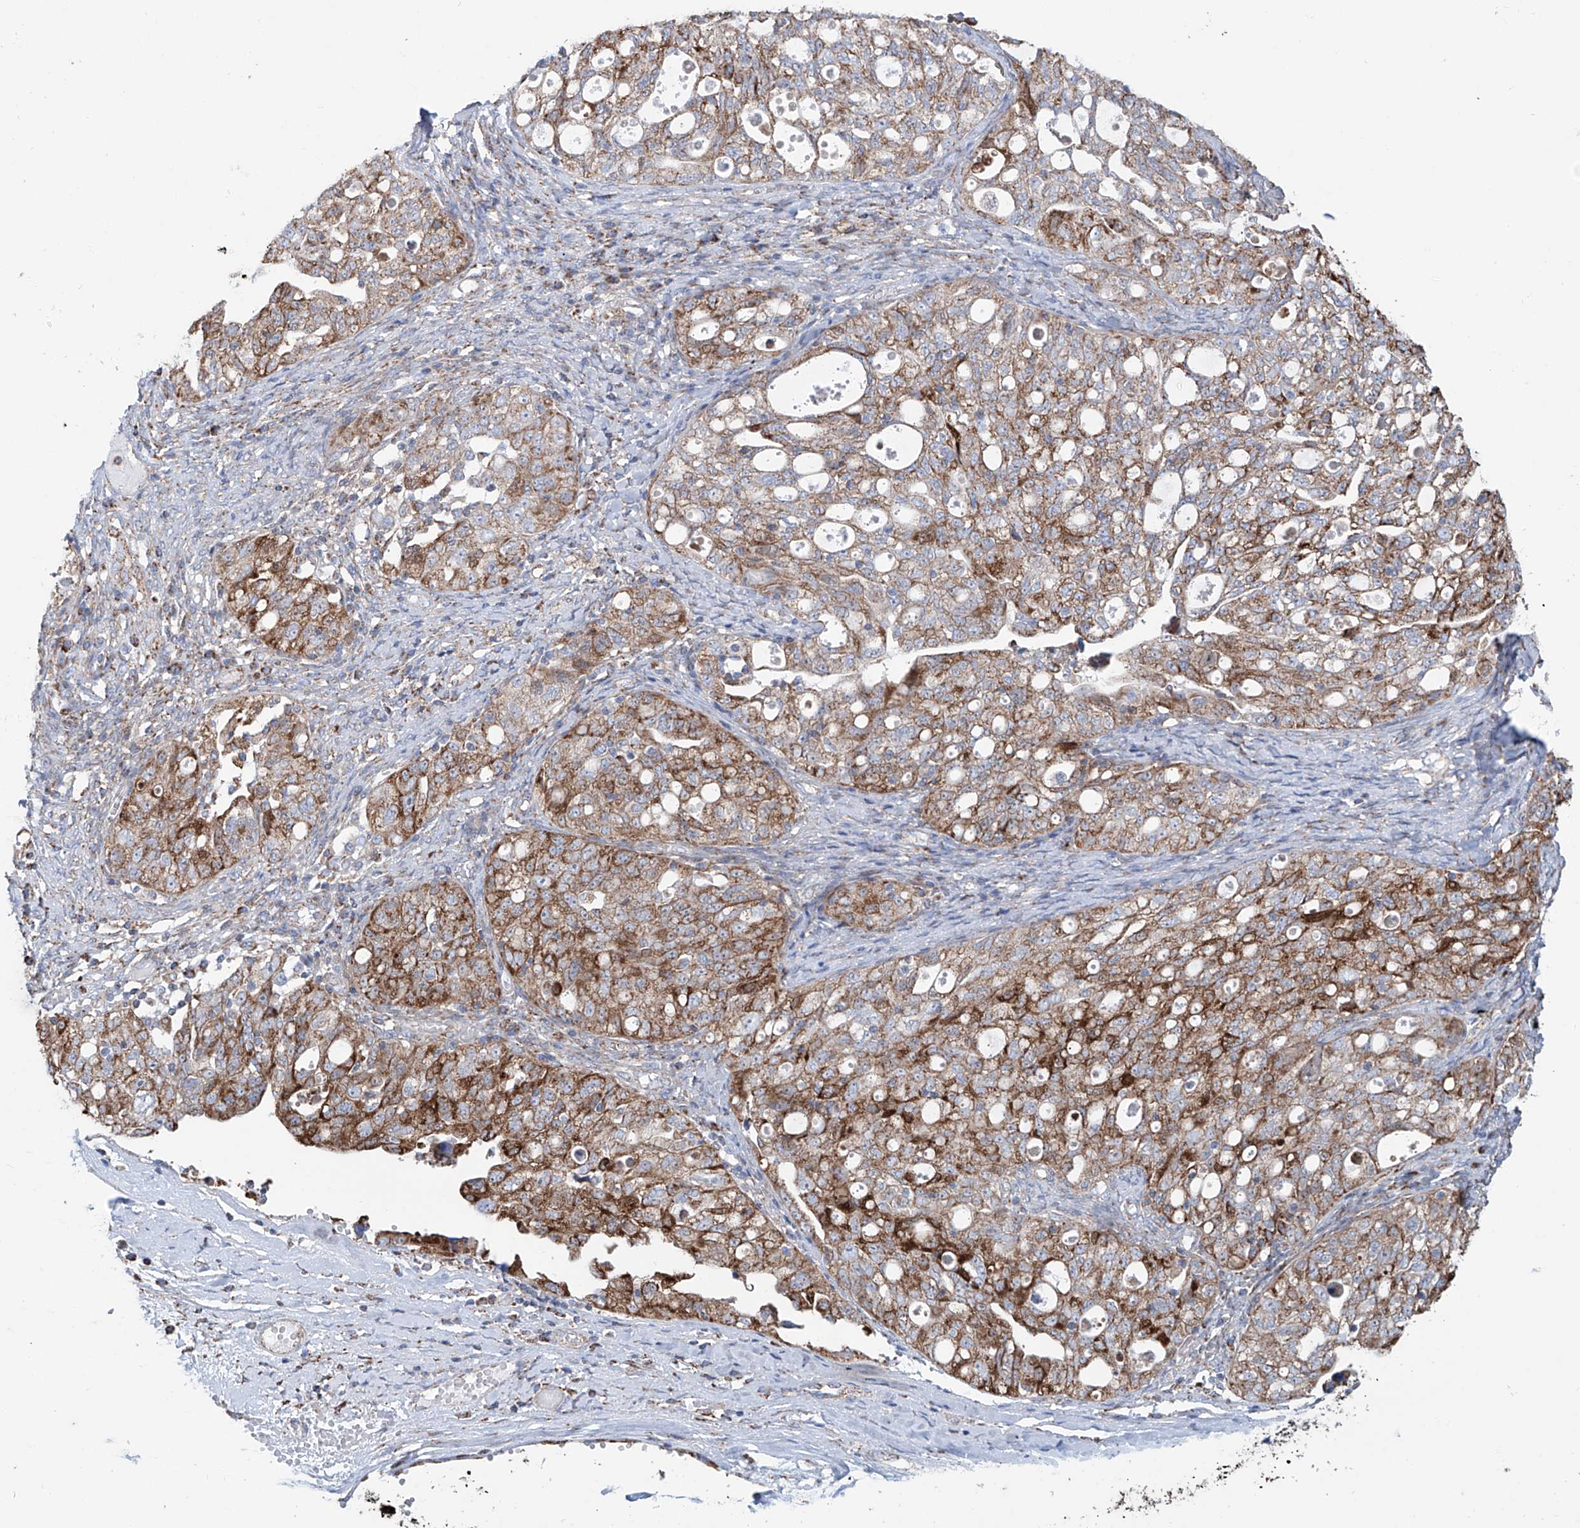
{"staining": {"intensity": "moderate", "quantity": ">75%", "location": "cytoplasmic/membranous"}, "tissue": "ovarian cancer", "cell_type": "Tumor cells", "image_type": "cancer", "snomed": [{"axis": "morphology", "description": "Carcinoma, NOS"}, {"axis": "morphology", "description": "Cystadenocarcinoma, serous, NOS"}, {"axis": "topography", "description": "Ovary"}], "caption": "Moderate cytoplasmic/membranous expression for a protein is present in about >75% of tumor cells of serous cystadenocarcinoma (ovarian) using immunohistochemistry.", "gene": "ALDH6A1", "patient": {"sex": "female", "age": 69}}